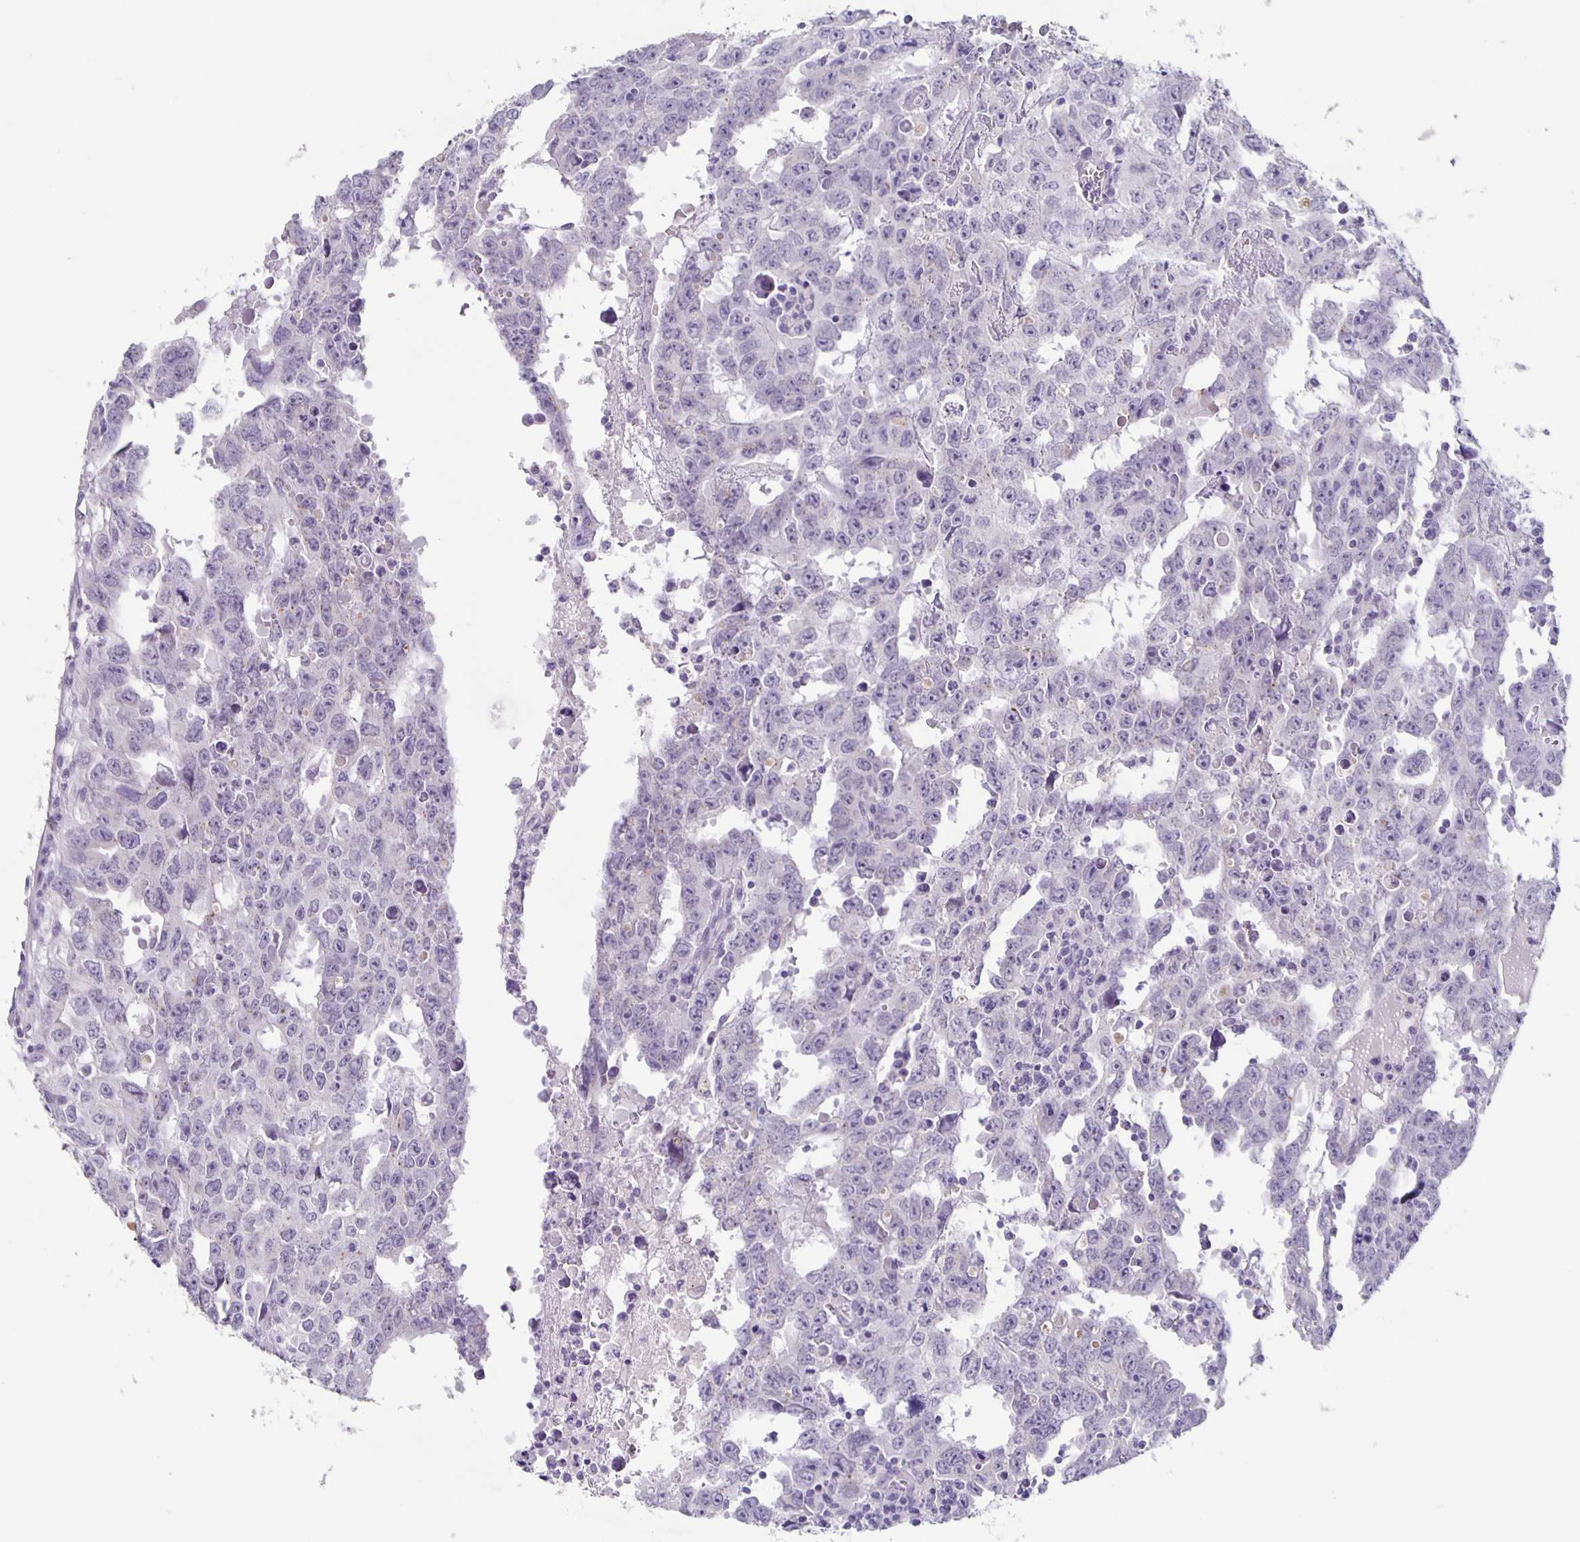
{"staining": {"intensity": "negative", "quantity": "none", "location": "none"}, "tissue": "testis cancer", "cell_type": "Tumor cells", "image_type": "cancer", "snomed": [{"axis": "morphology", "description": "Carcinoma, Embryonal, NOS"}, {"axis": "topography", "description": "Testis"}], "caption": "Image shows no protein staining in tumor cells of testis embryonal carcinoma tissue.", "gene": "CARNS1", "patient": {"sex": "male", "age": 22}}